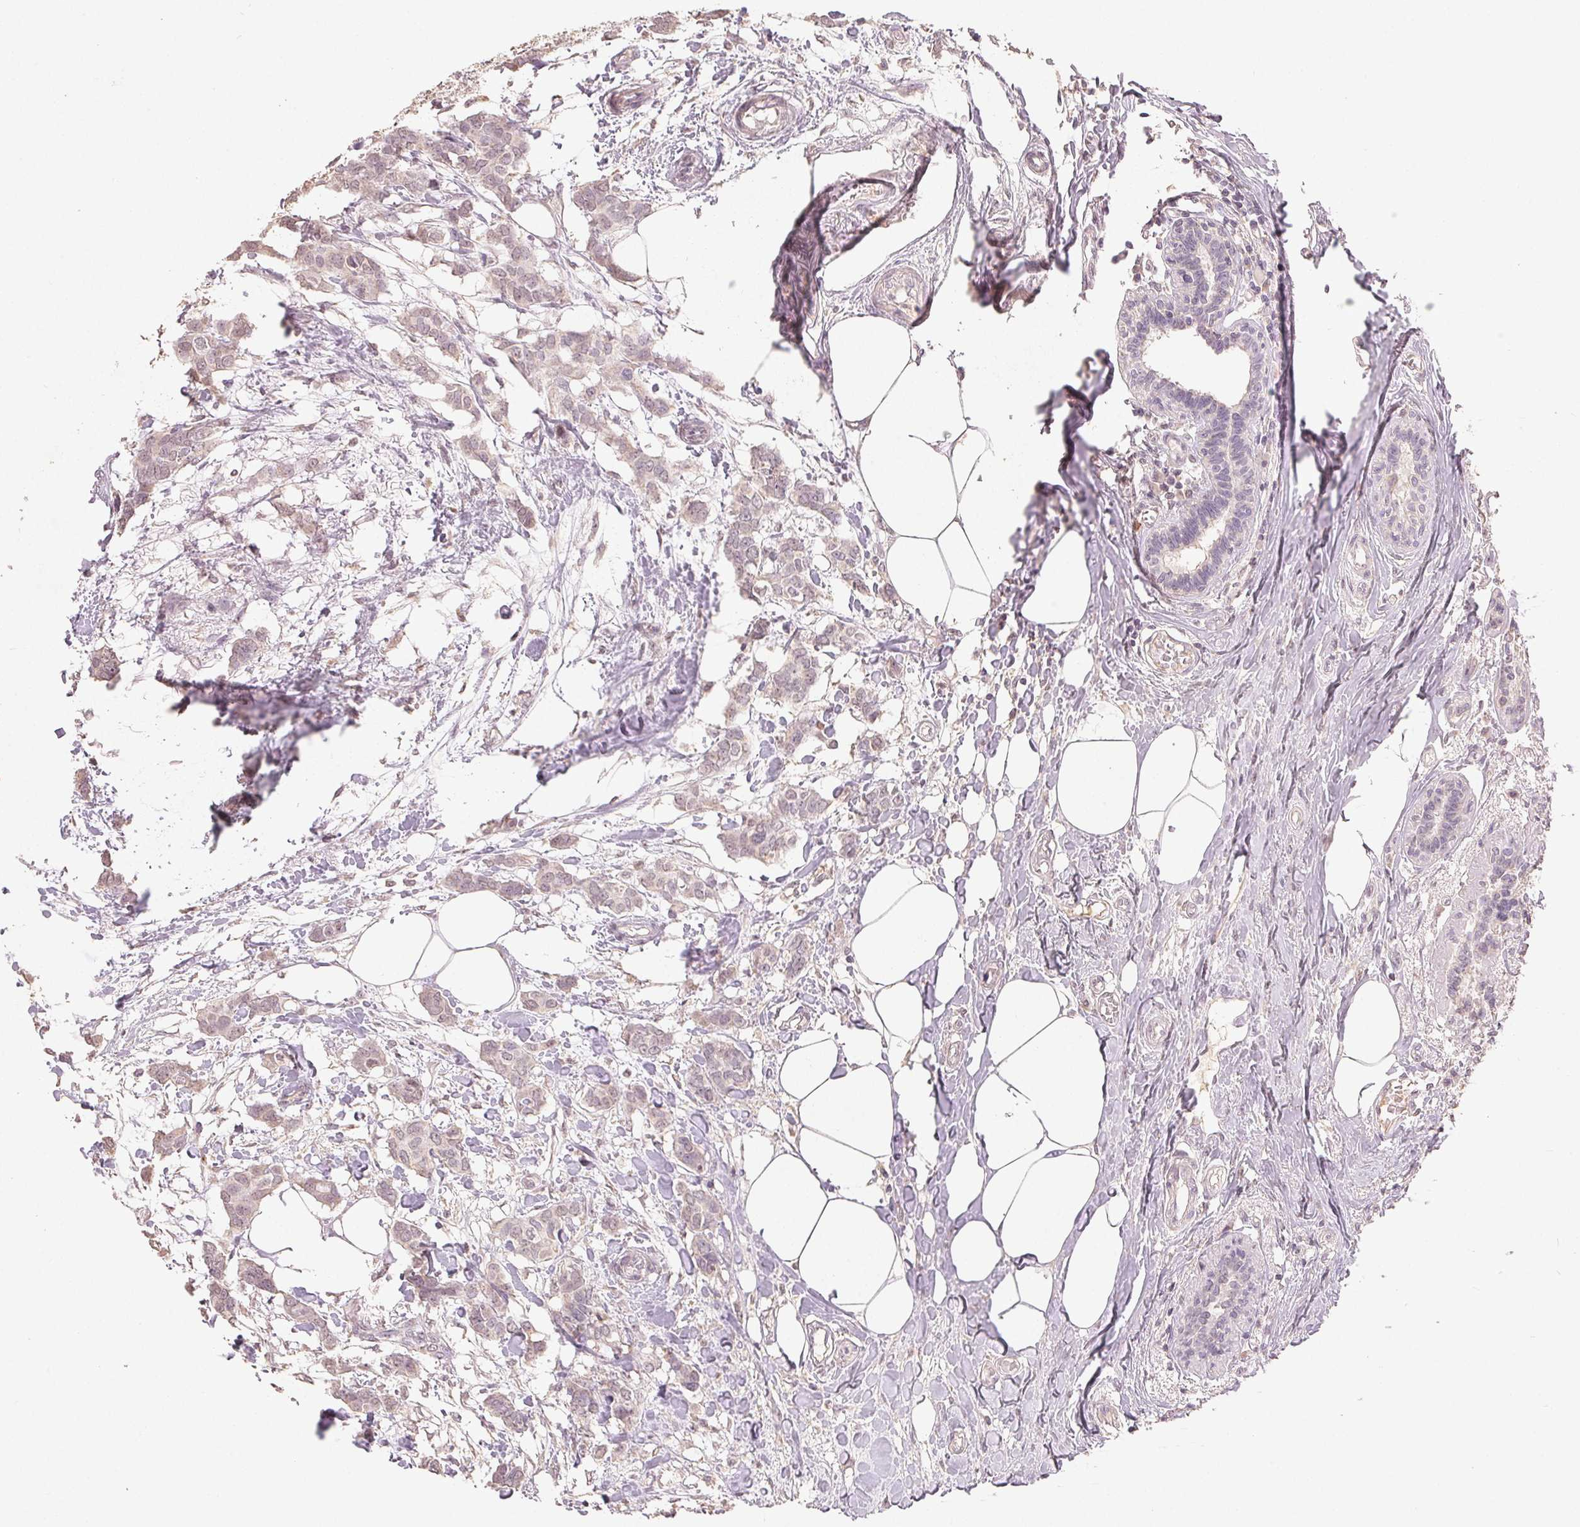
{"staining": {"intensity": "weak", "quantity": "25%-75%", "location": "cytoplasmic/membranous"}, "tissue": "breast cancer", "cell_type": "Tumor cells", "image_type": "cancer", "snomed": [{"axis": "morphology", "description": "Duct carcinoma"}, {"axis": "topography", "description": "Breast"}], "caption": "A histopathology image of breast cancer (intraductal carcinoma) stained for a protein demonstrates weak cytoplasmic/membranous brown staining in tumor cells.", "gene": "CLASP1", "patient": {"sex": "female", "age": 62}}